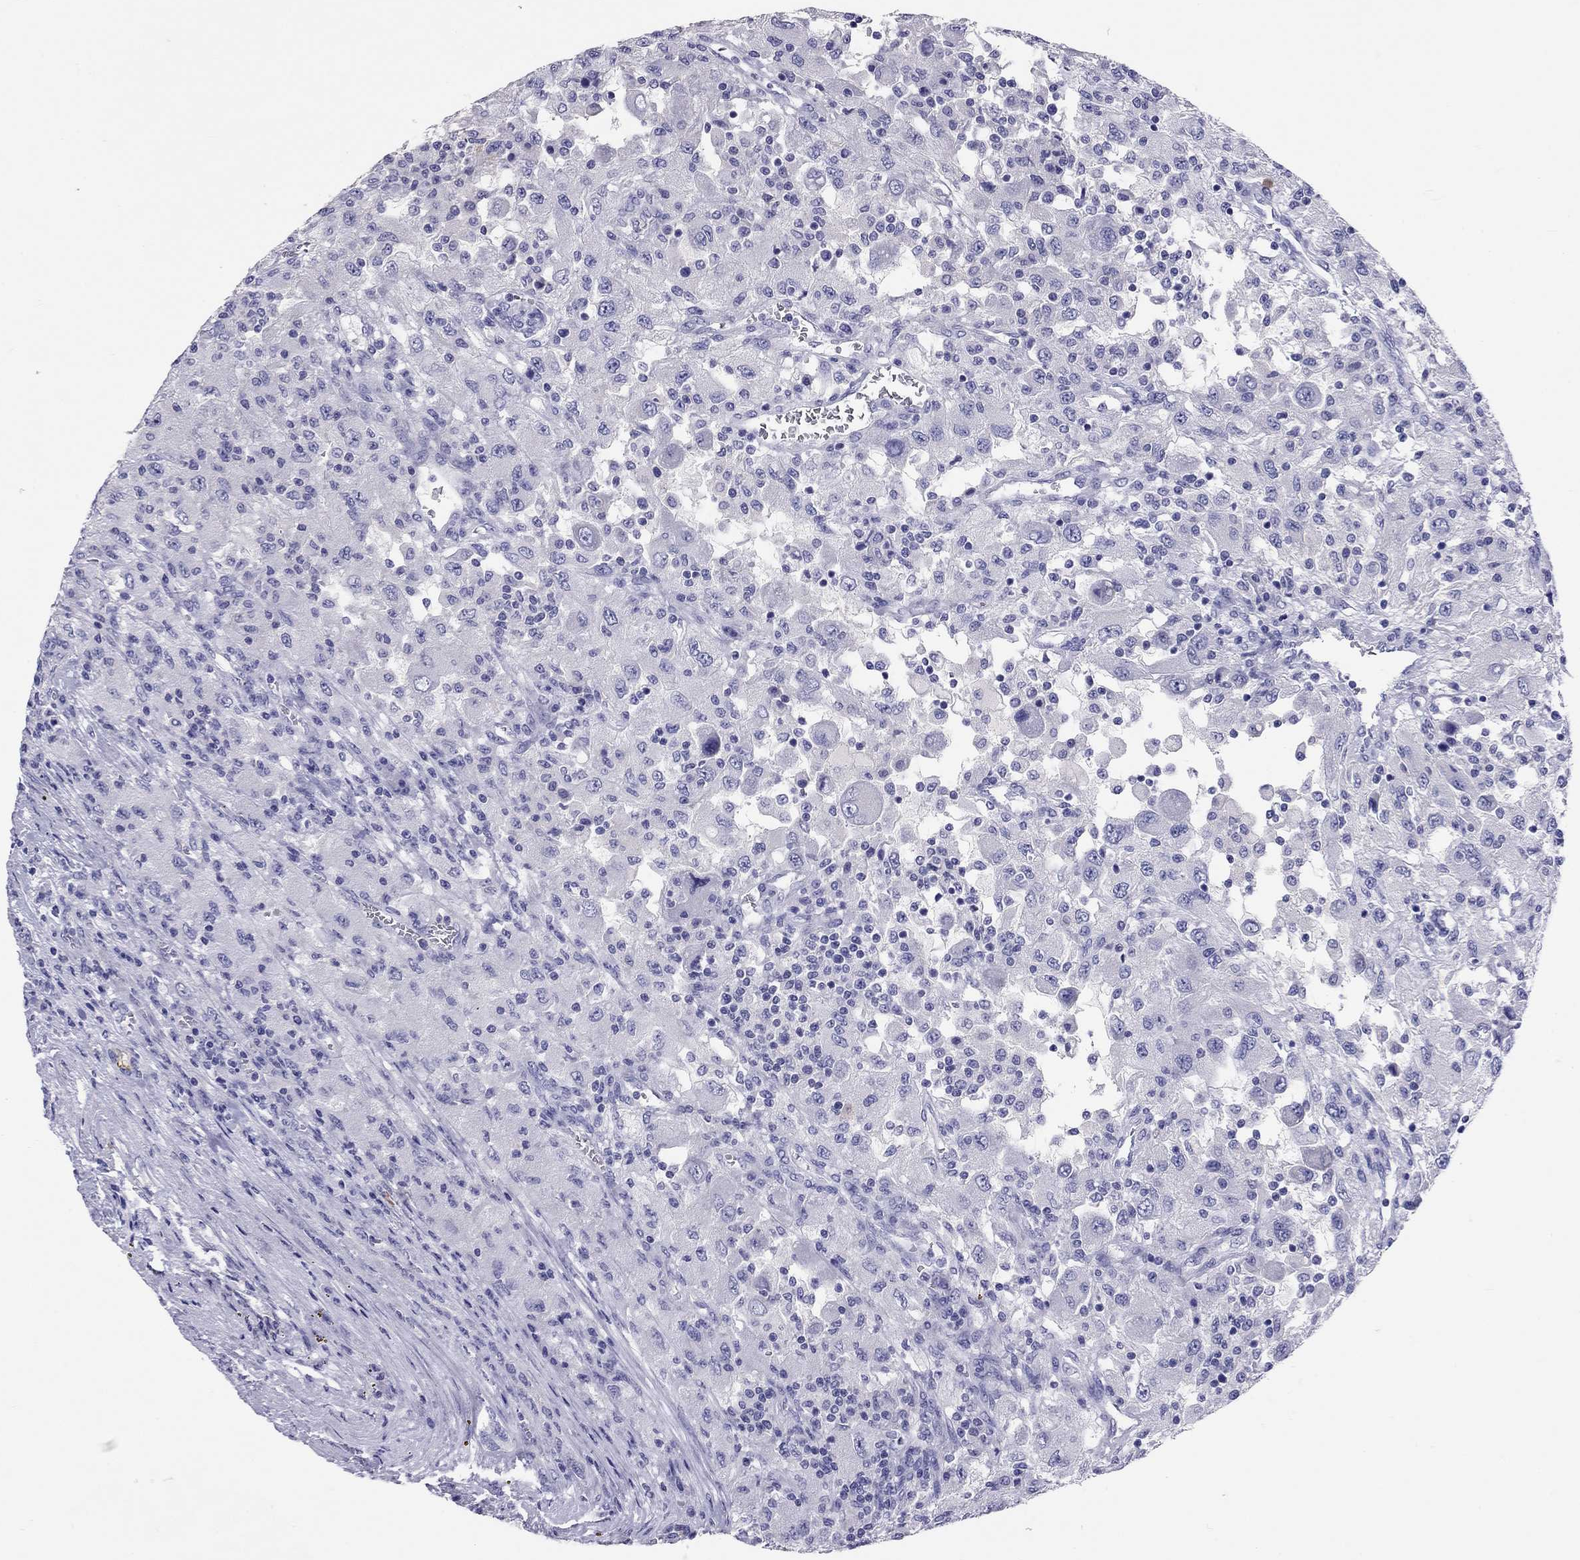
{"staining": {"intensity": "negative", "quantity": "none", "location": "none"}, "tissue": "renal cancer", "cell_type": "Tumor cells", "image_type": "cancer", "snomed": [{"axis": "morphology", "description": "Adenocarcinoma, NOS"}, {"axis": "topography", "description": "Kidney"}], "caption": "Immunohistochemical staining of human renal cancer (adenocarcinoma) displays no significant staining in tumor cells. (DAB (3,3'-diaminobenzidine) immunohistochemistry (IHC) visualized using brightfield microscopy, high magnification).", "gene": "CALHM1", "patient": {"sex": "female", "age": 67}}